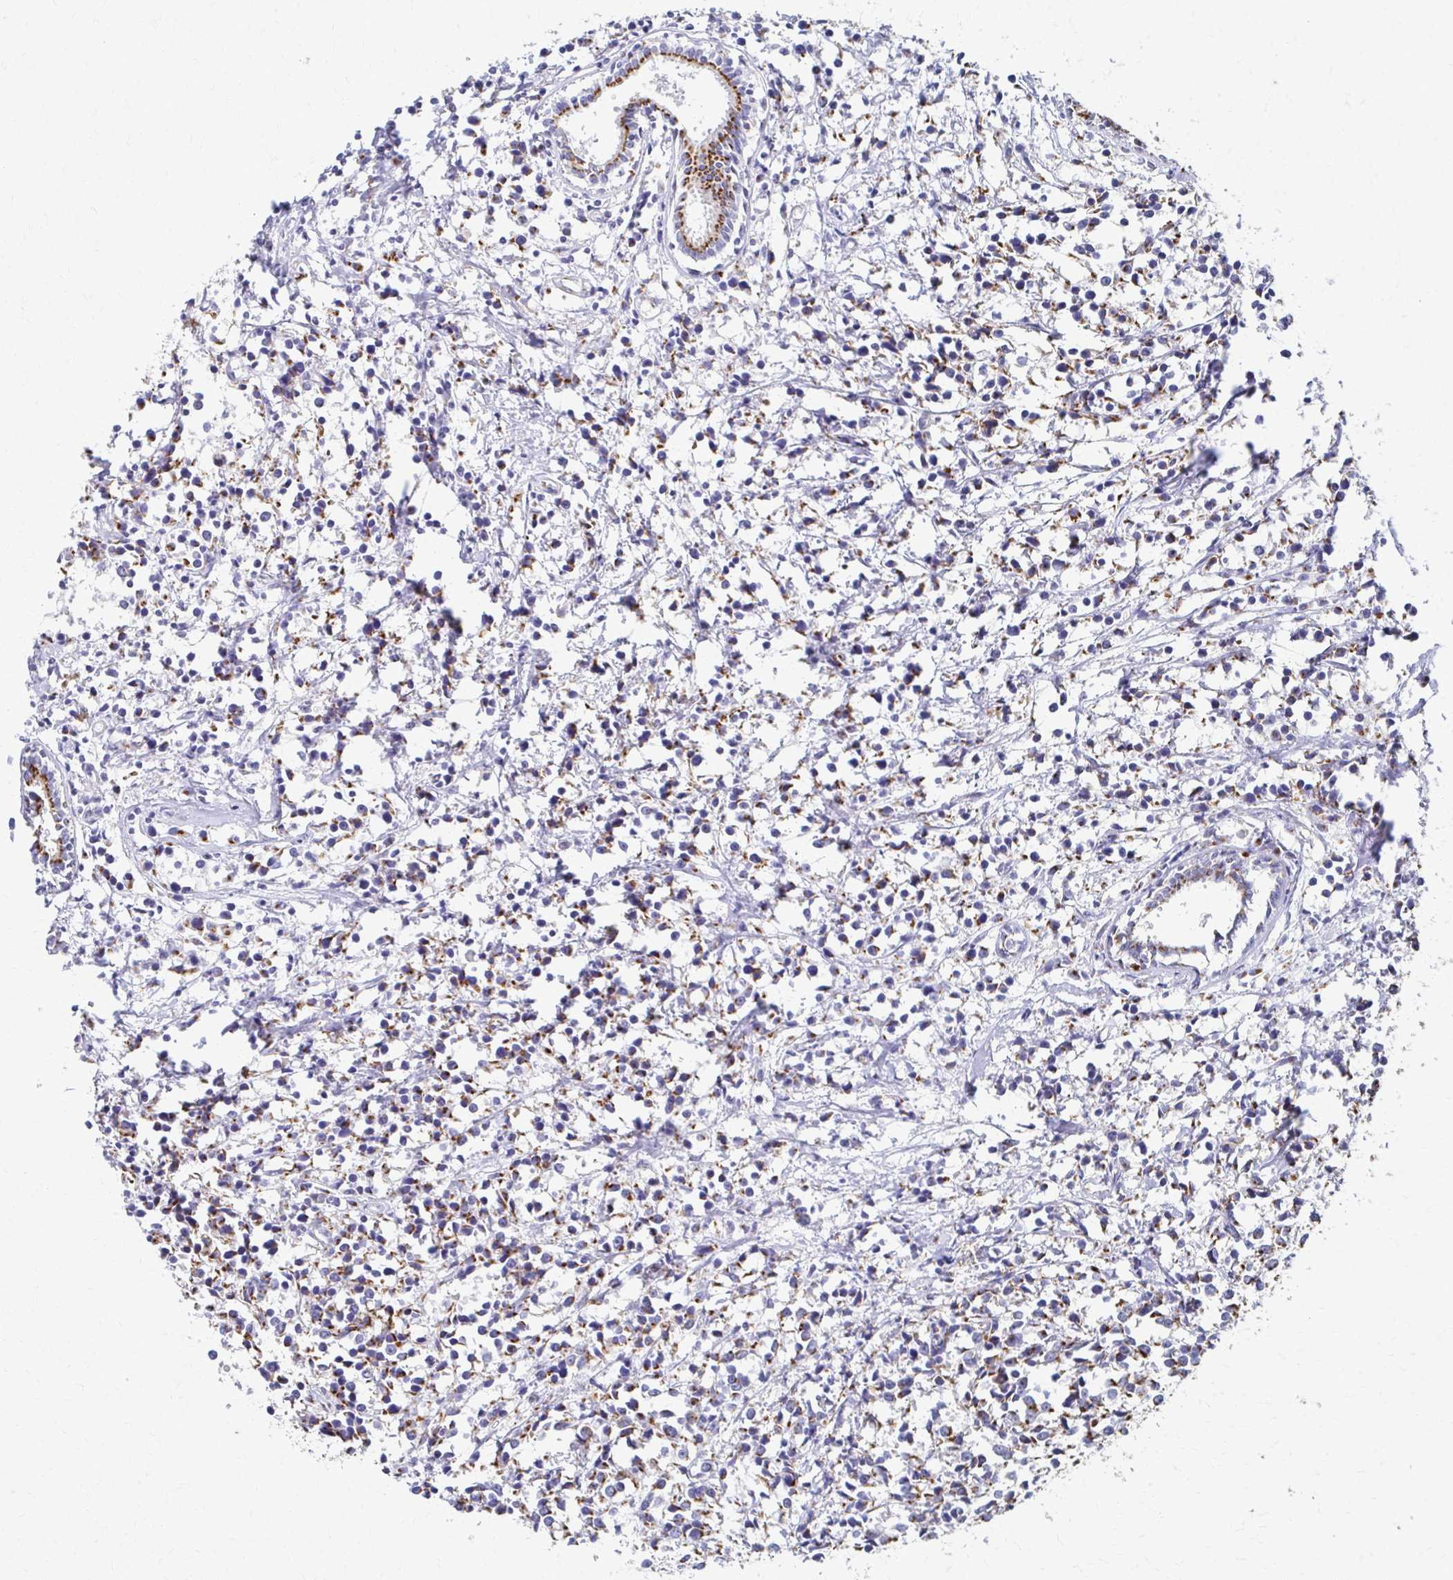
{"staining": {"intensity": "moderate", "quantity": "25%-75%", "location": "cytoplasmic/membranous"}, "tissue": "breast cancer", "cell_type": "Tumor cells", "image_type": "cancer", "snomed": [{"axis": "morphology", "description": "Duct carcinoma"}, {"axis": "topography", "description": "Breast"}], "caption": "Tumor cells reveal moderate cytoplasmic/membranous positivity in approximately 25%-75% of cells in breast intraductal carcinoma.", "gene": "TM9SF1", "patient": {"sex": "female", "age": 80}}